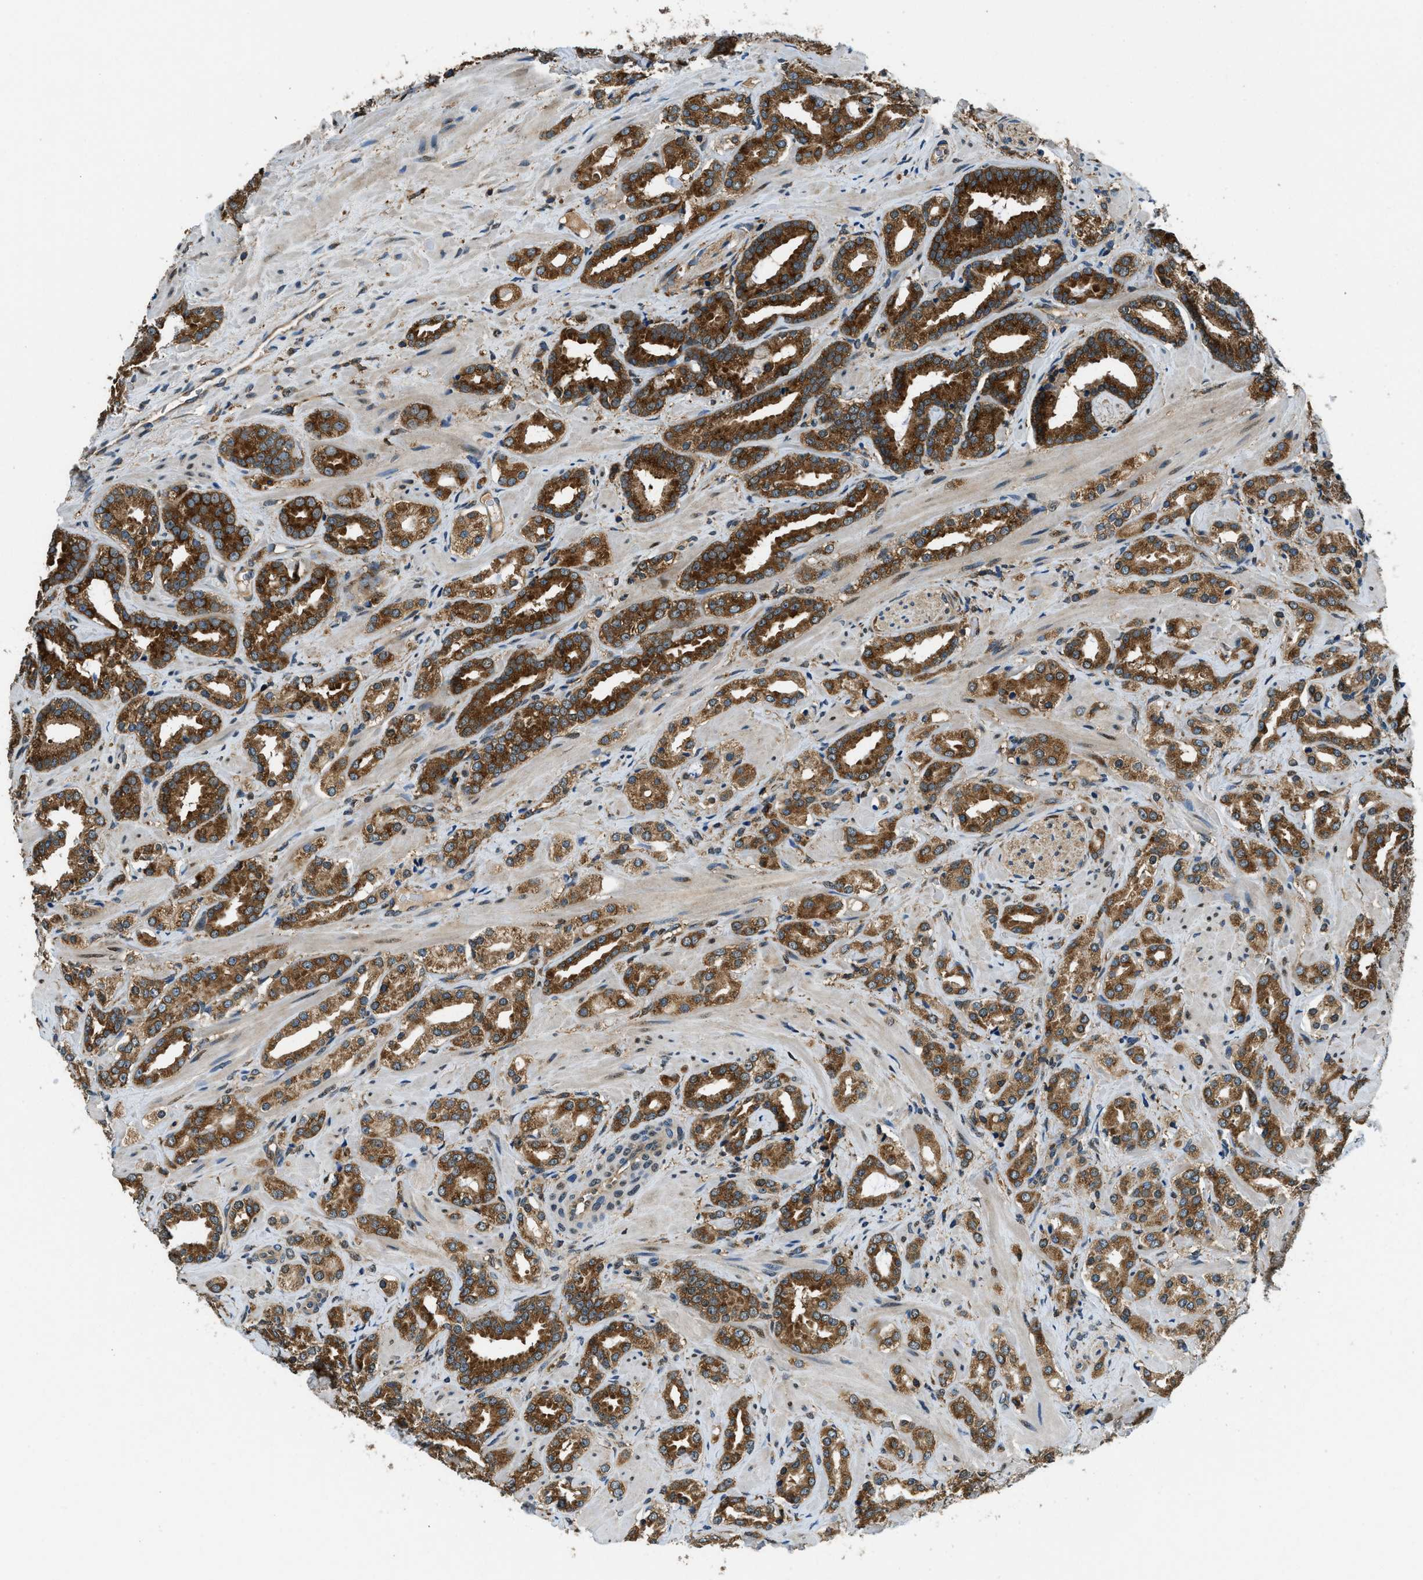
{"staining": {"intensity": "strong", "quantity": ">75%", "location": "cytoplasmic/membranous"}, "tissue": "prostate cancer", "cell_type": "Tumor cells", "image_type": "cancer", "snomed": [{"axis": "morphology", "description": "Adenocarcinoma, High grade"}, {"axis": "topography", "description": "Prostate"}], "caption": "Immunohistochemical staining of prostate cancer (adenocarcinoma (high-grade)) displays strong cytoplasmic/membranous protein expression in about >75% of tumor cells.", "gene": "ARFGAP2", "patient": {"sex": "male", "age": 64}}